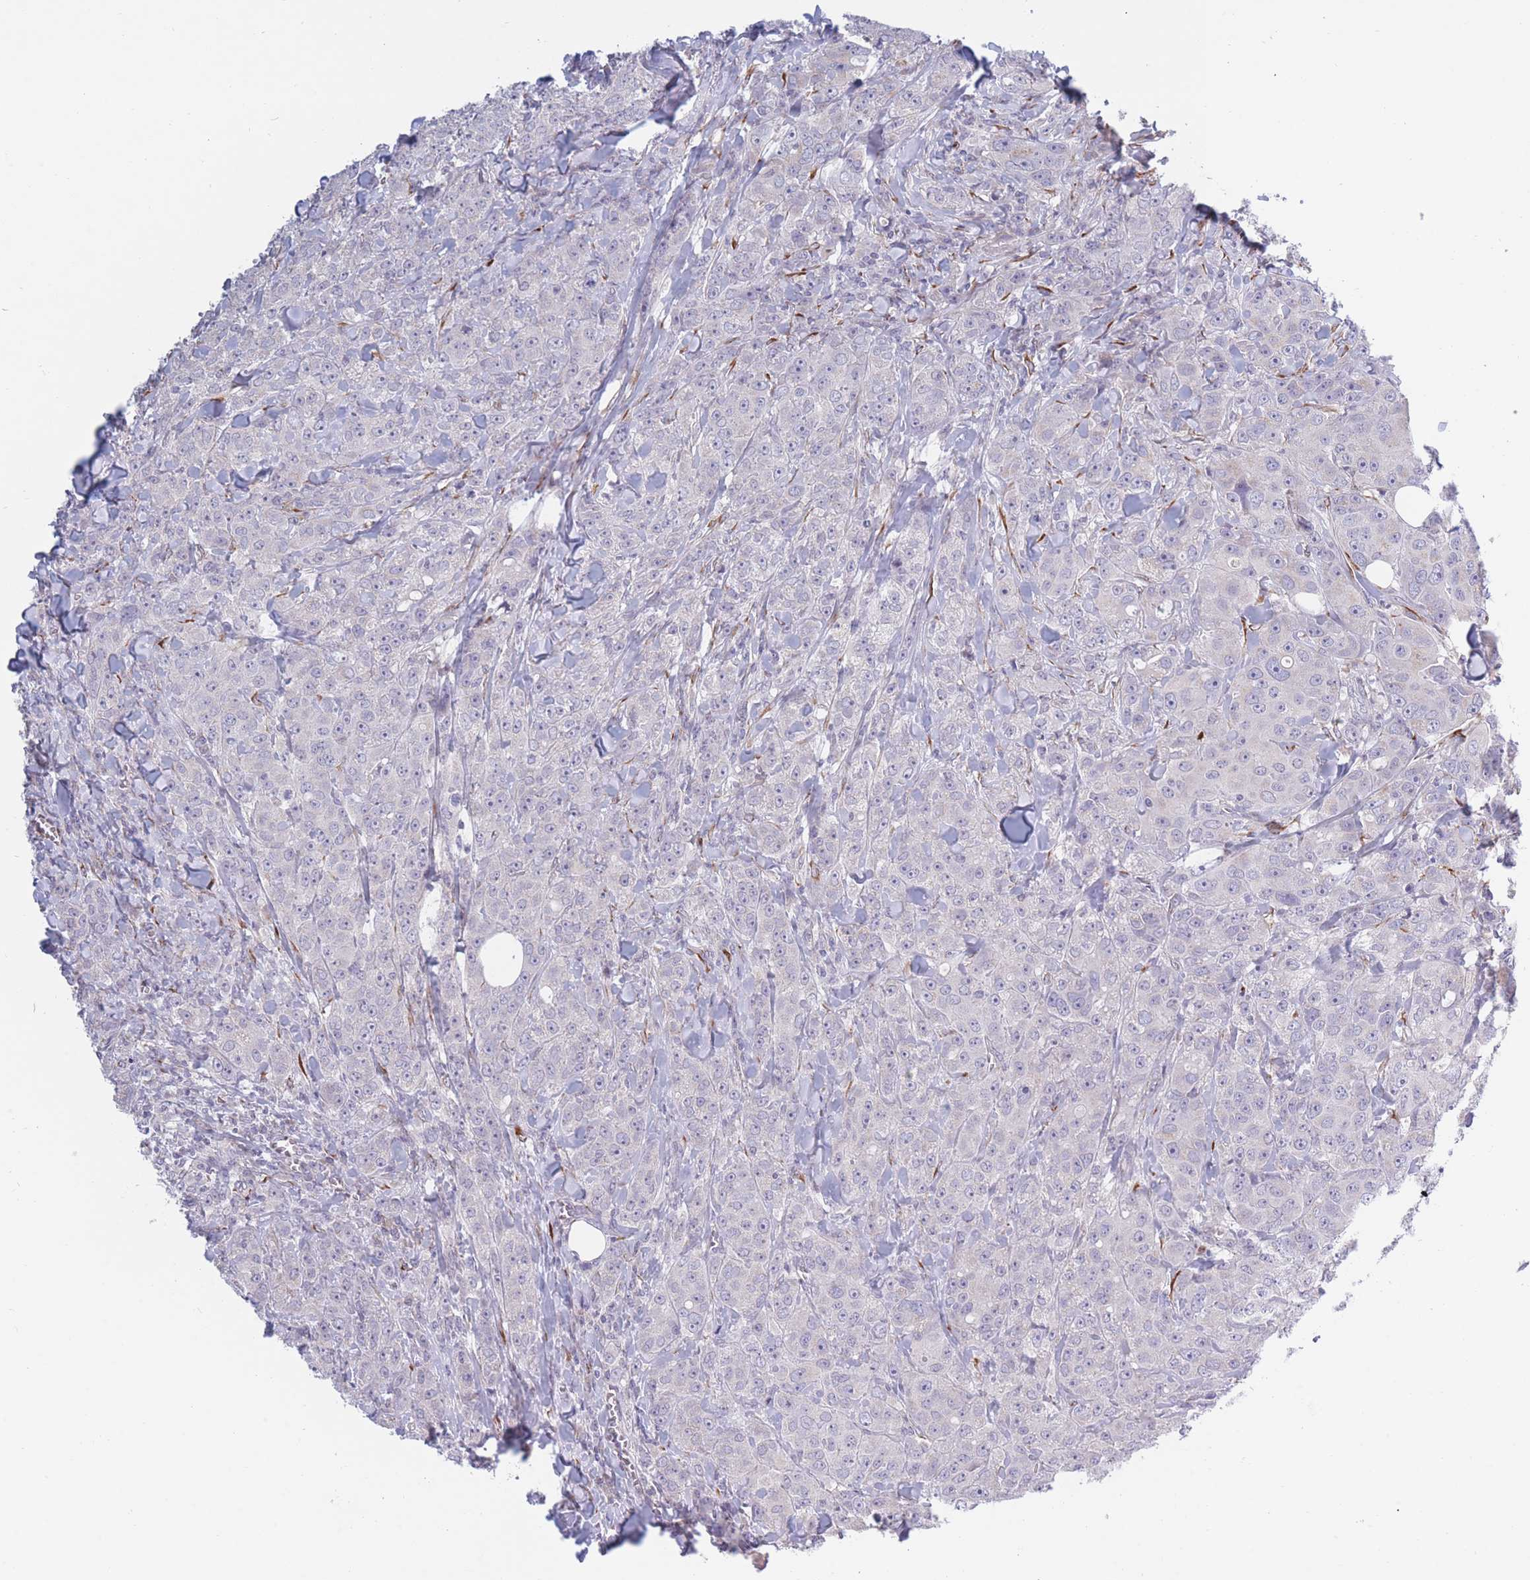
{"staining": {"intensity": "negative", "quantity": "none", "location": "none"}, "tissue": "breast cancer", "cell_type": "Tumor cells", "image_type": "cancer", "snomed": [{"axis": "morphology", "description": "Duct carcinoma"}, {"axis": "topography", "description": "Breast"}], "caption": "Tumor cells show no significant expression in breast invasive ductal carcinoma.", "gene": "CCNQ", "patient": {"sex": "female", "age": 43}}